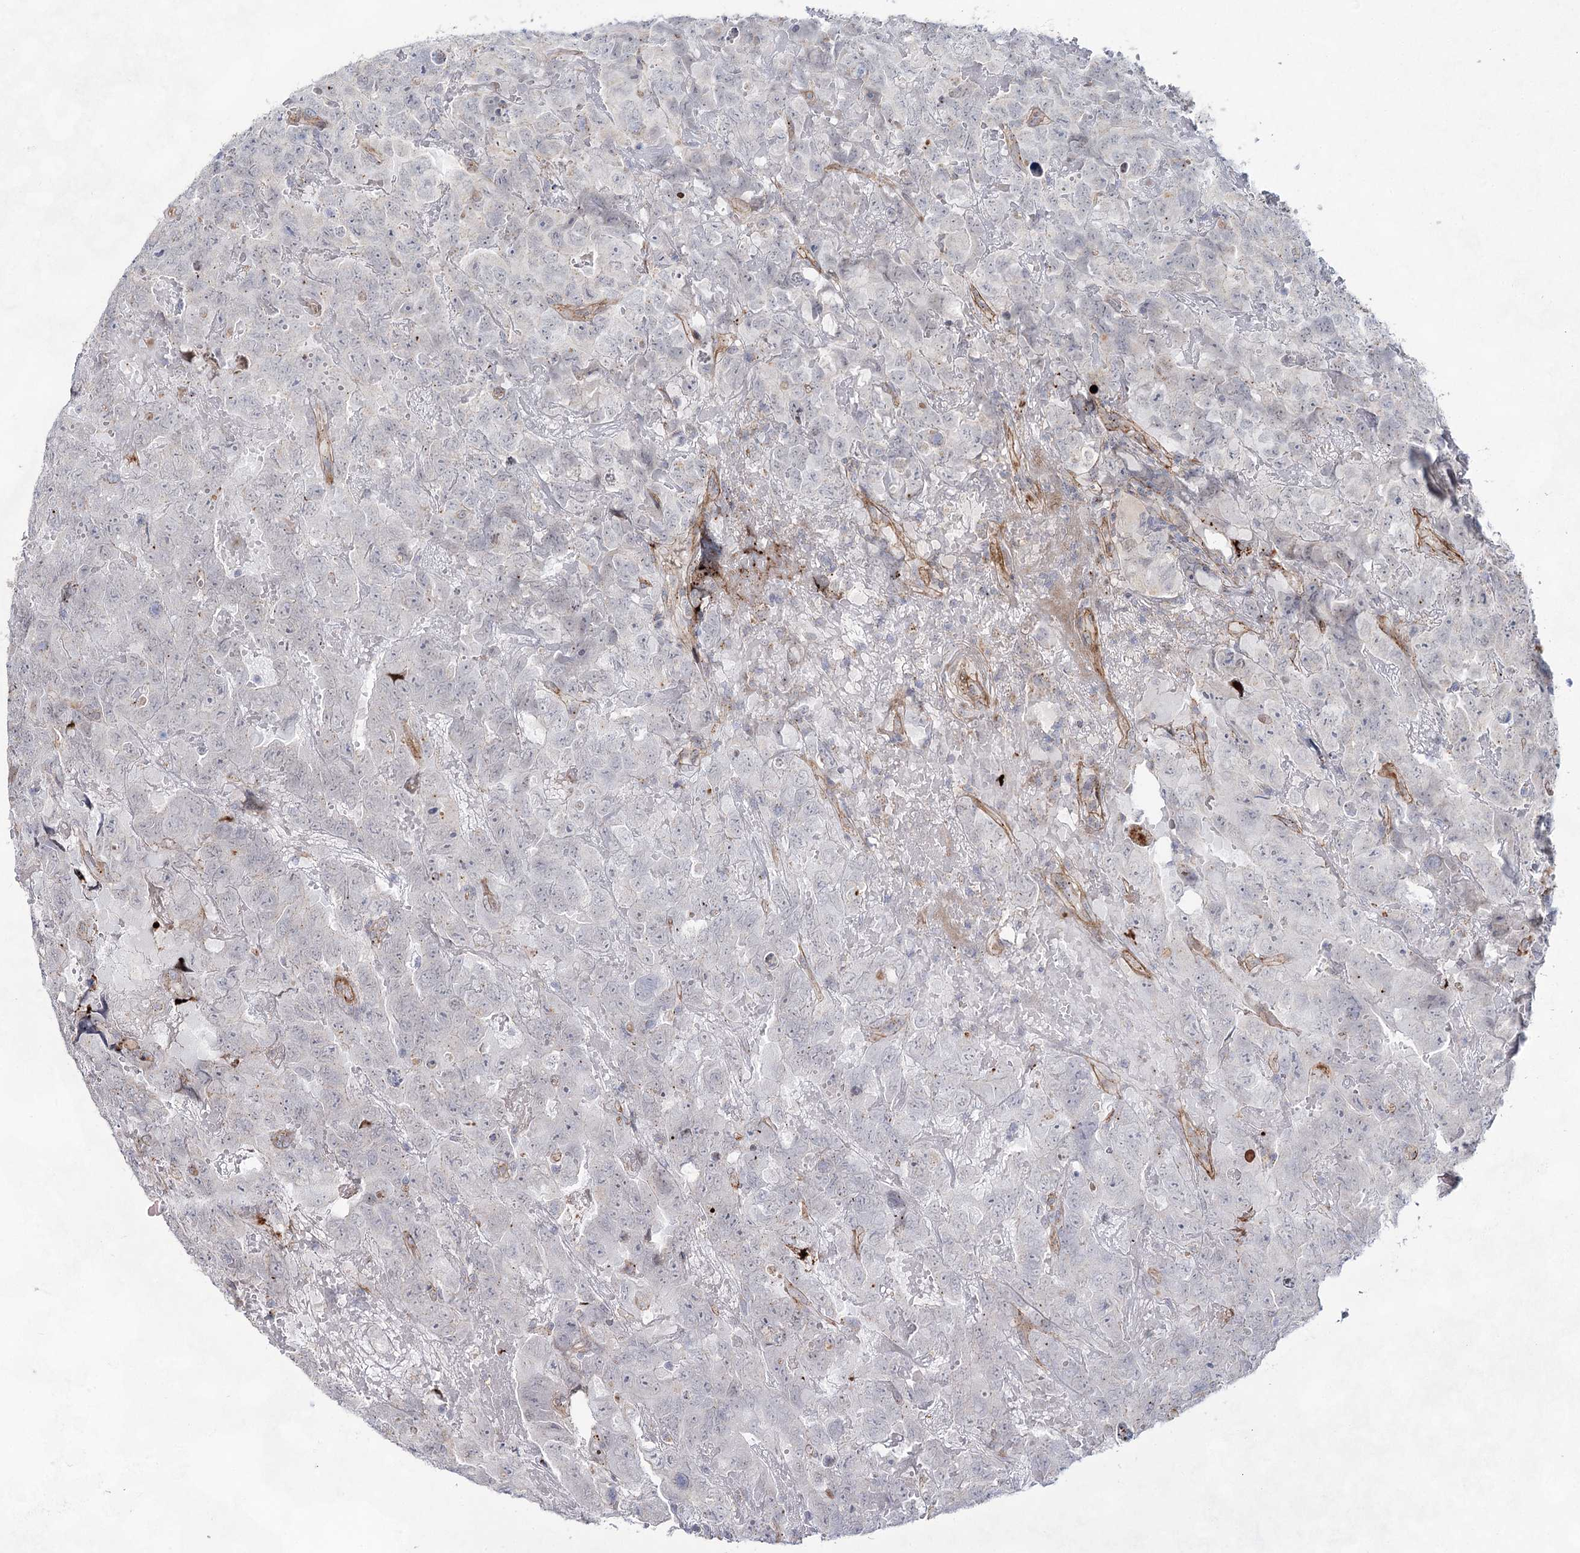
{"staining": {"intensity": "negative", "quantity": "none", "location": "none"}, "tissue": "testis cancer", "cell_type": "Tumor cells", "image_type": "cancer", "snomed": [{"axis": "morphology", "description": "Carcinoma, Embryonal, NOS"}, {"axis": "topography", "description": "Testis"}], "caption": "IHC of human embryonal carcinoma (testis) exhibits no staining in tumor cells.", "gene": "ATL2", "patient": {"sex": "male", "age": 45}}